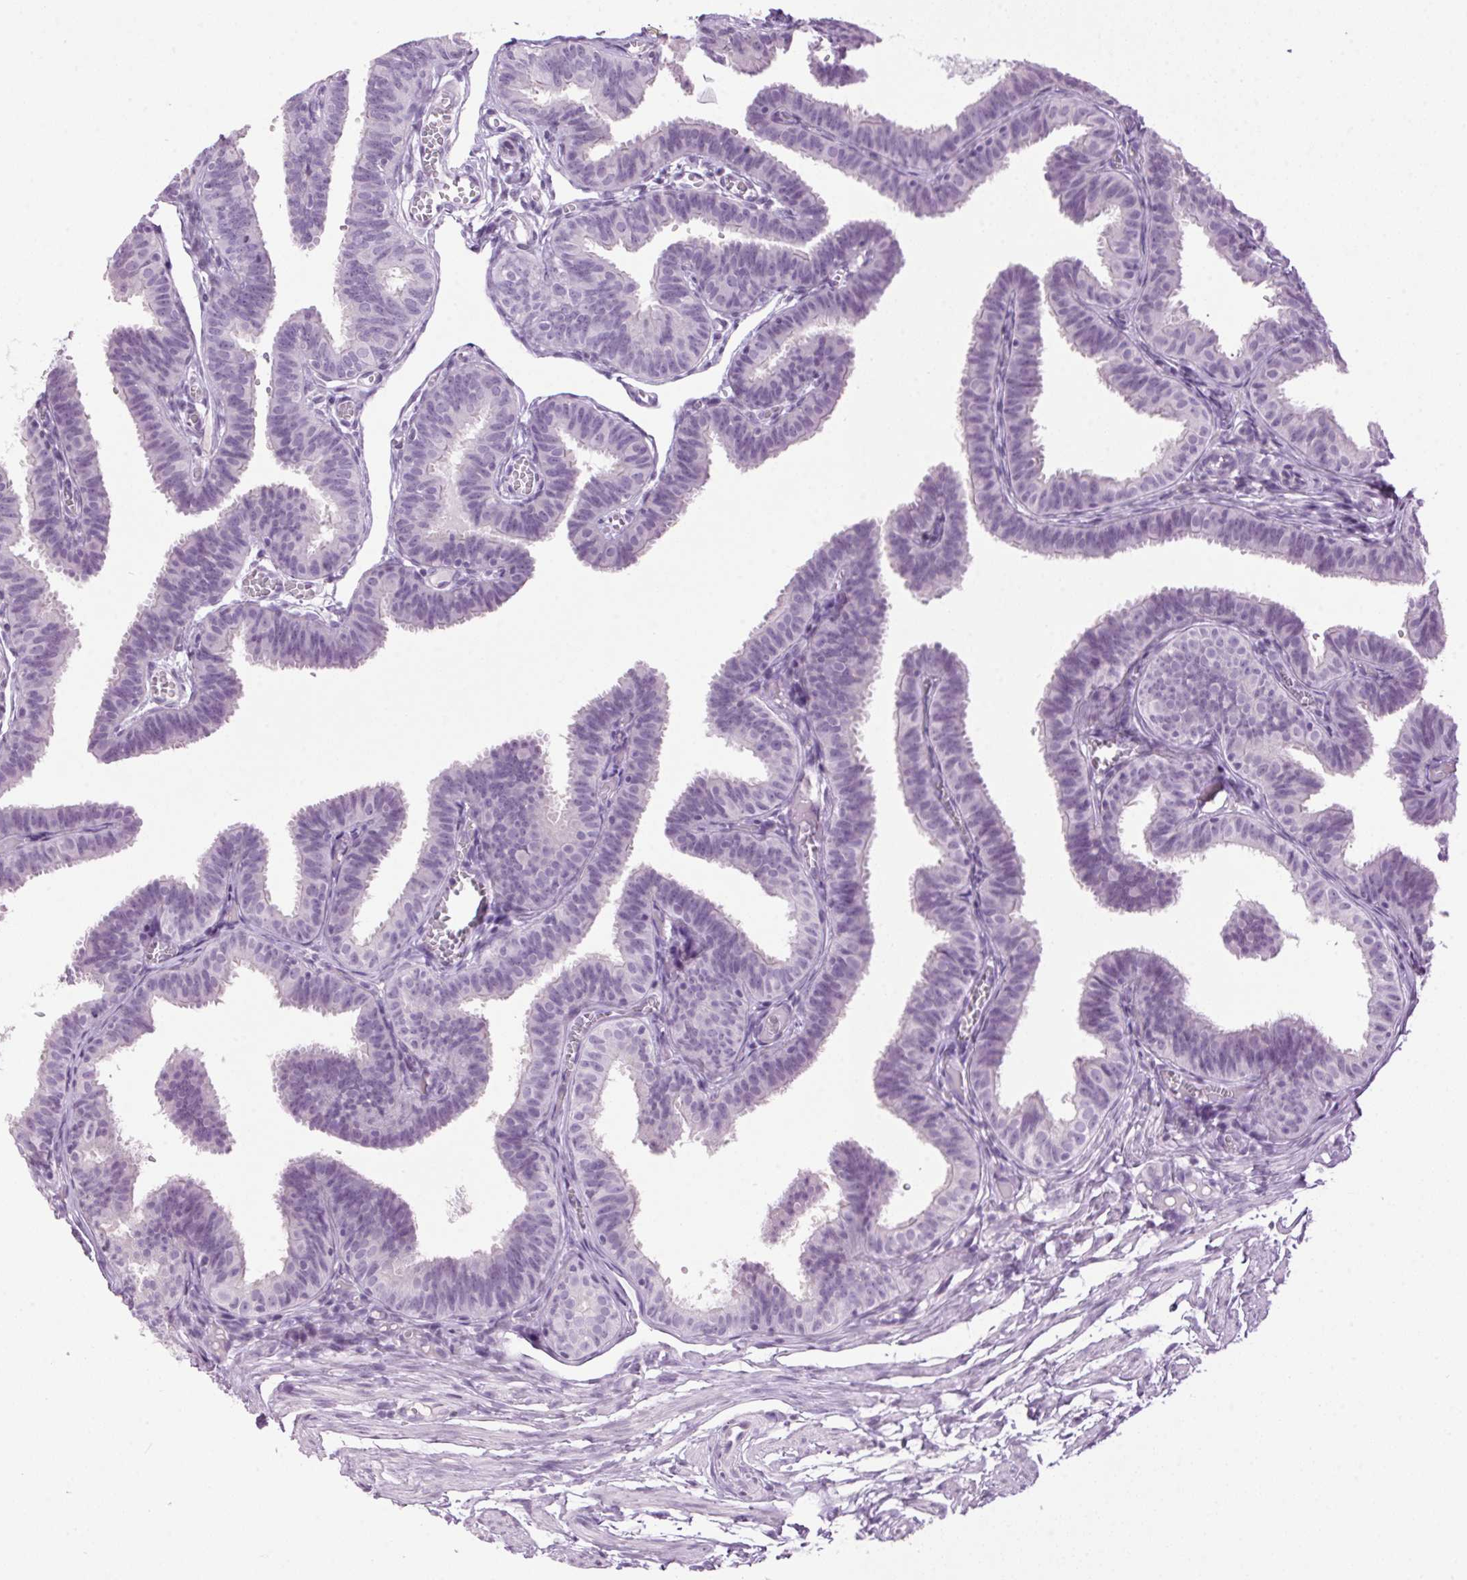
{"staining": {"intensity": "negative", "quantity": "none", "location": "none"}, "tissue": "fallopian tube", "cell_type": "Glandular cells", "image_type": "normal", "snomed": [{"axis": "morphology", "description": "Normal tissue, NOS"}, {"axis": "topography", "description": "Fallopian tube"}], "caption": "DAB (3,3'-diaminobenzidine) immunohistochemical staining of normal fallopian tube reveals no significant expression in glandular cells.", "gene": "TMEM88B", "patient": {"sex": "female", "age": 25}}